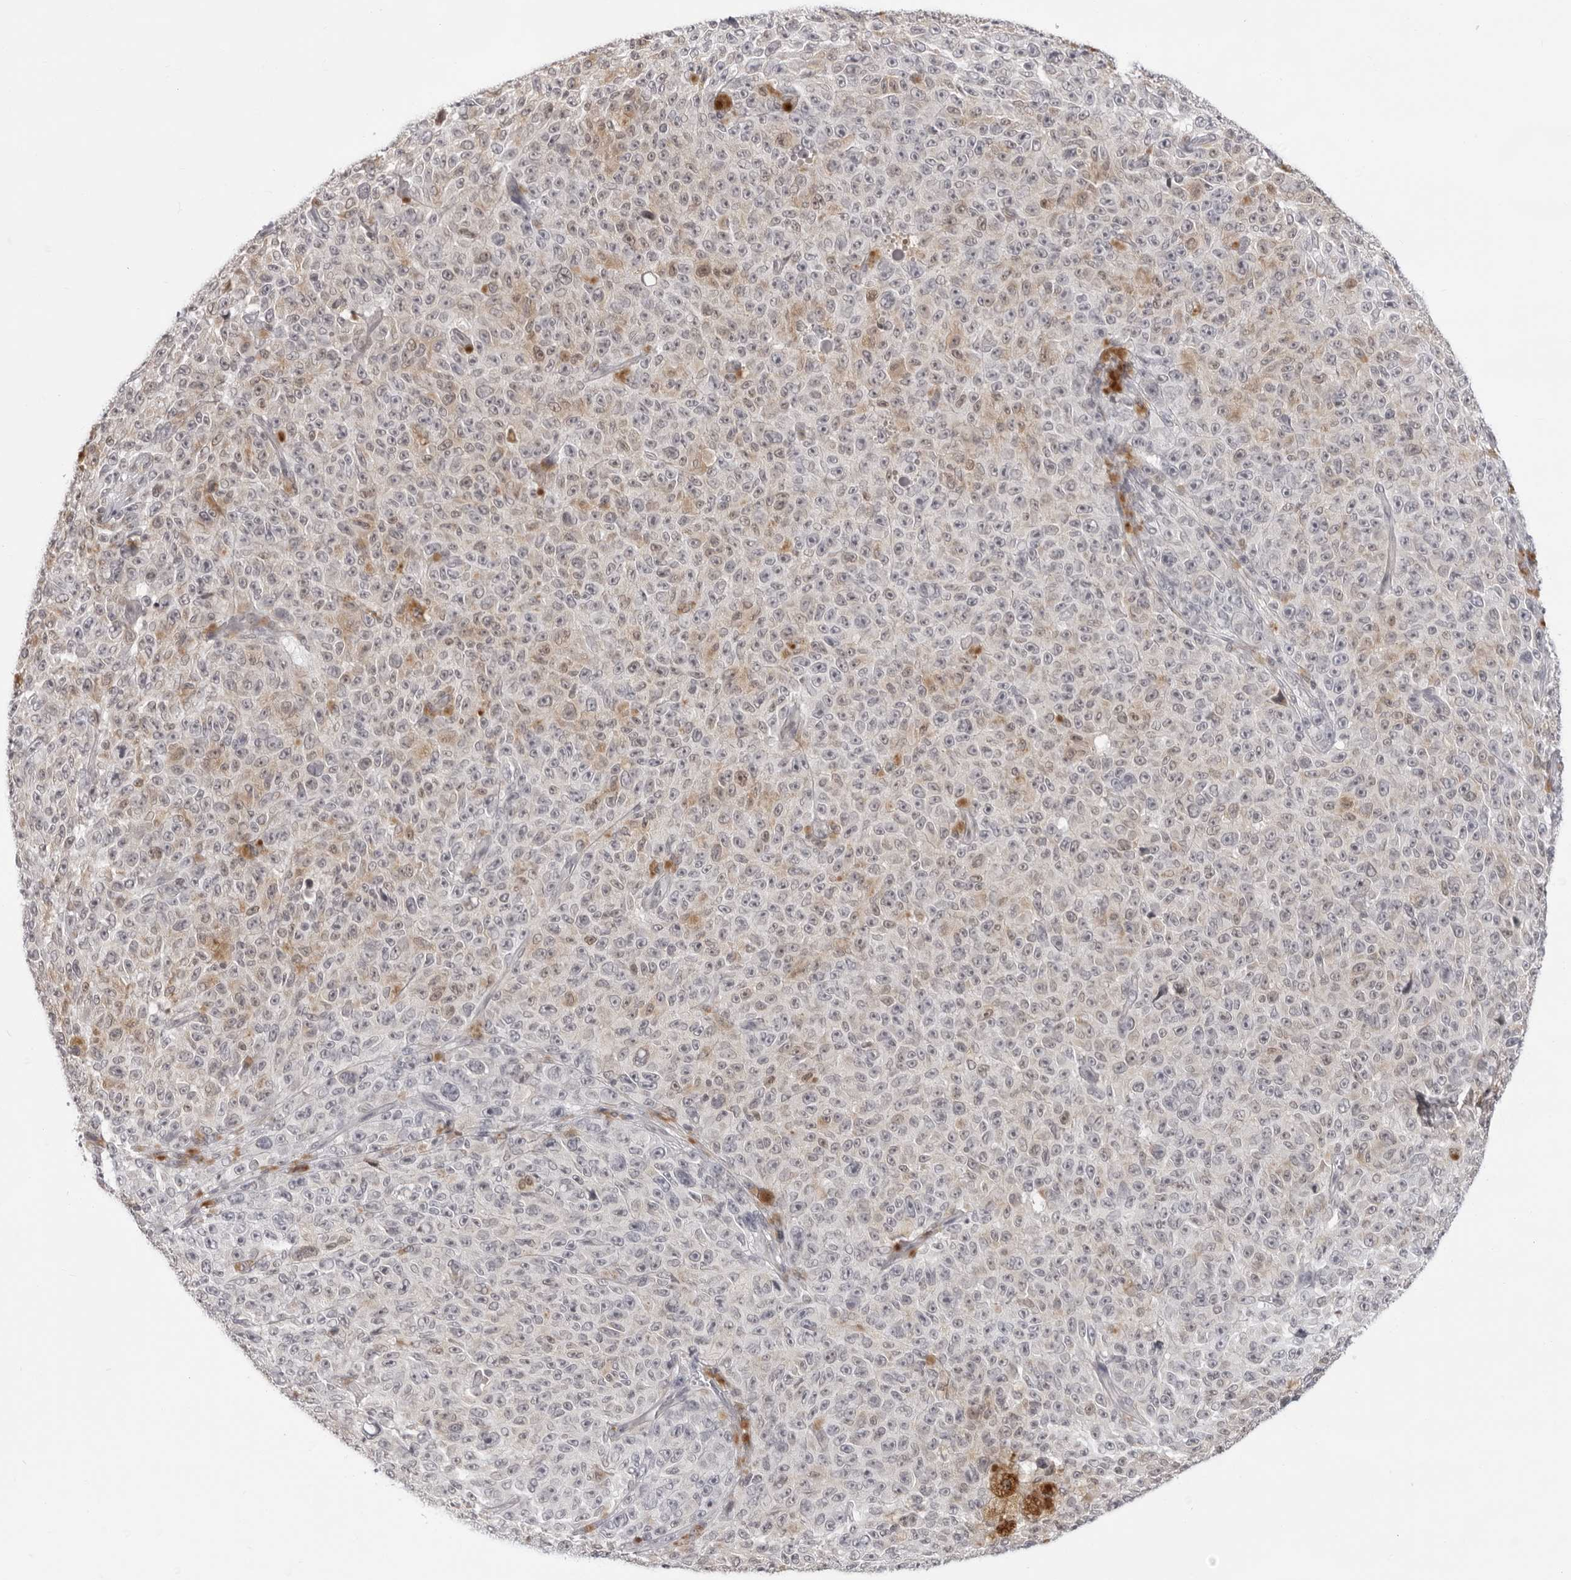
{"staining": {"intensity": "weak", "quantity": "<25%", "location": "cytoplasmic/membranous"}, "tissue": "melanoma", "cell_type": "Tumor cells", "image_type": "cancer", "snomed": [{"axis": "morphology", "description": "Malignant melanoma, NOS"}, {"axis": "topography", "description": "Skin"}], "caption": "Melanoma stained for a protein using IHC reveals no expression tumor cells.", "gene": "ACP6", "patient": {"sex": "female", "age": 82}}